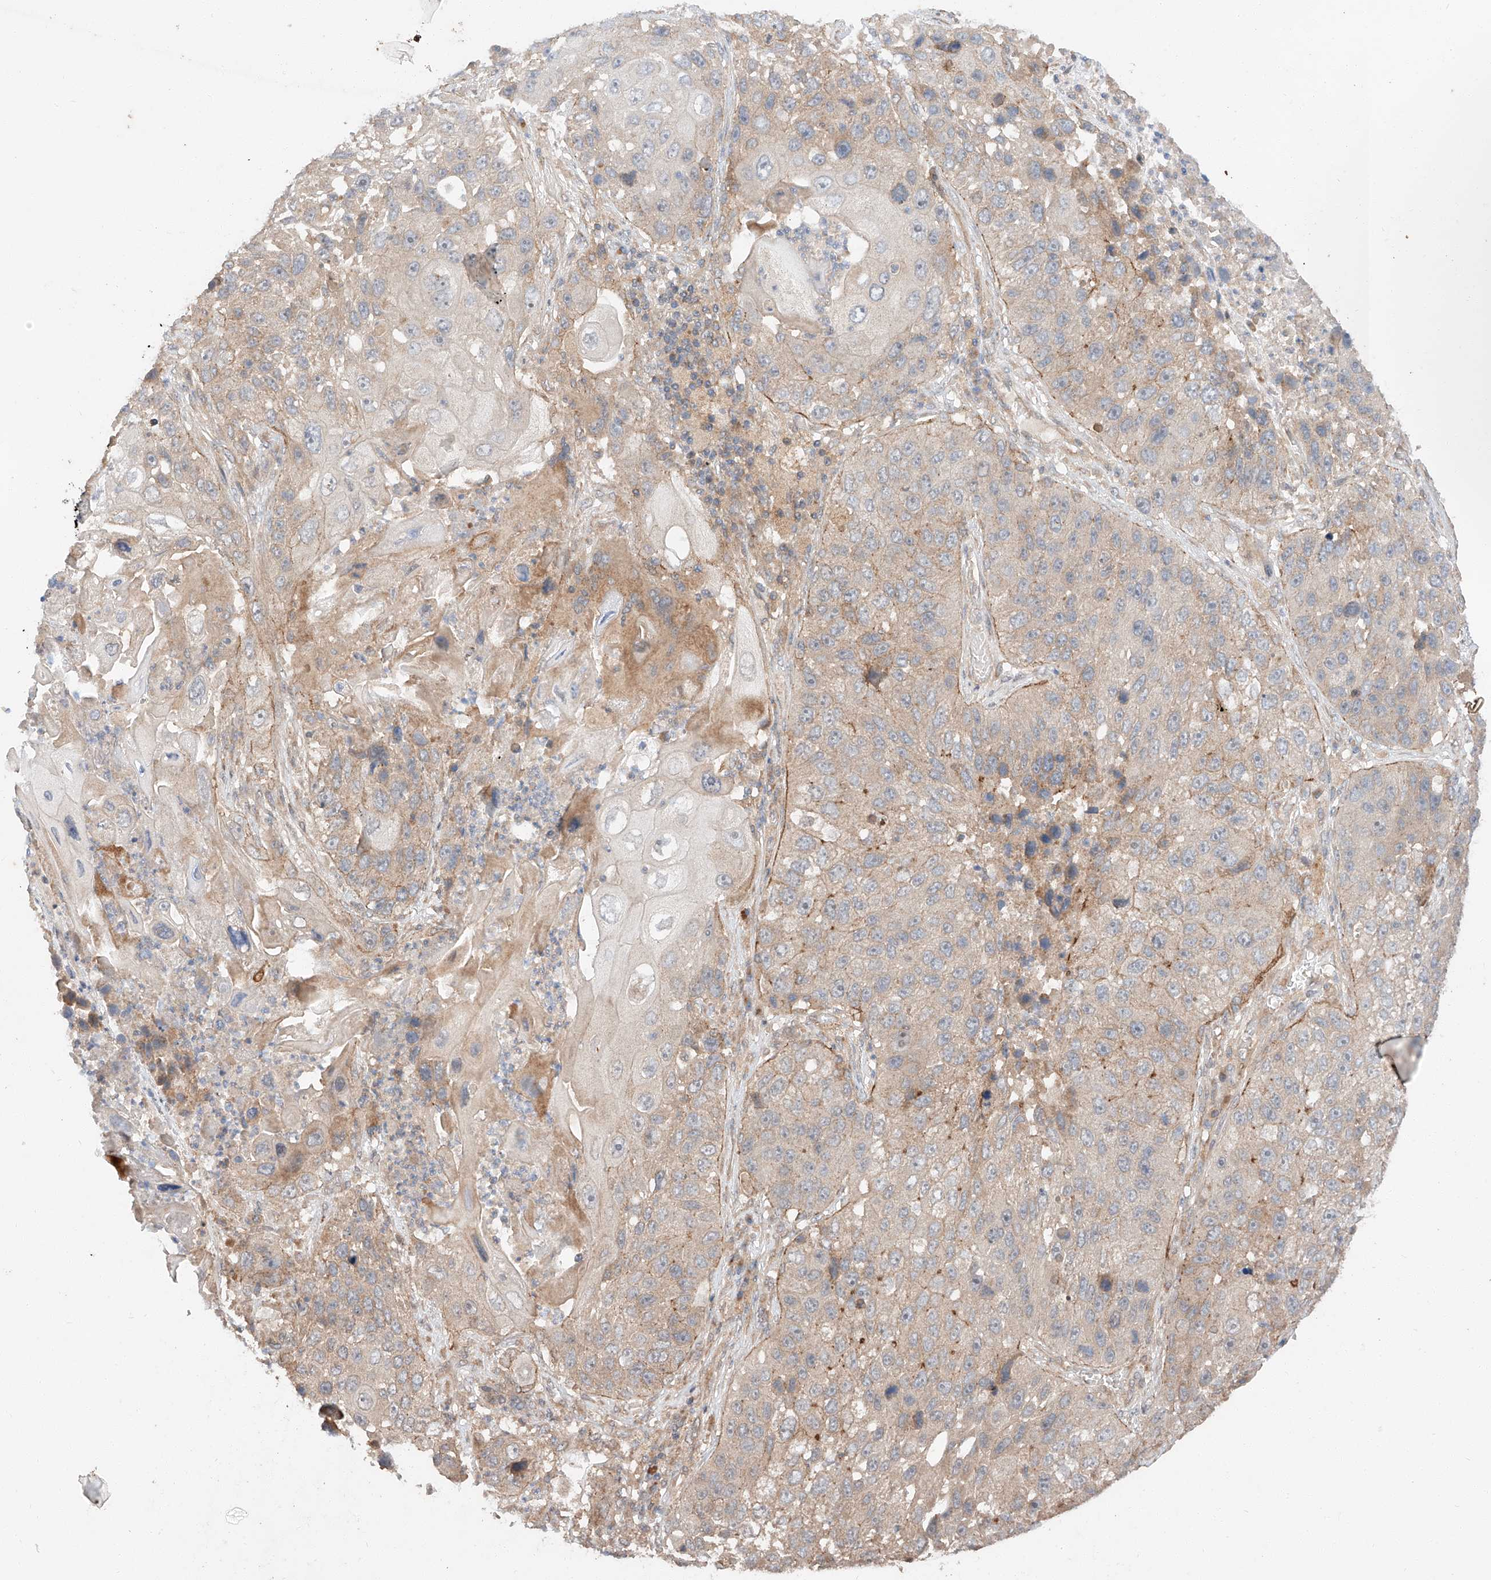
{"staining": {"intensity": "weak", "quantity": "25%-75%", "location": "cytoplasmic/membranous"}, "tissue": "lung cancer", "cell_type": "Tumor cells", "image_type": "cancer", "snomed": [{"axis": "morphology", "description": "Squamous cell carcinoma, NOS"}, {"axis": "topography", "description": "Lung"}], "caption": "IHC photomicrograph of neoplastic tissue: human squamous cell carcinoma (lung) stained using IHC shows low levels of weak protein expression localized specifically in the cytoplasmic/membranous of tumor cells, appearing as a cytoplasmic/membranous brown color.", "gene": "XPNPEP1", "patient": {"sex": "male", "age": 61}}